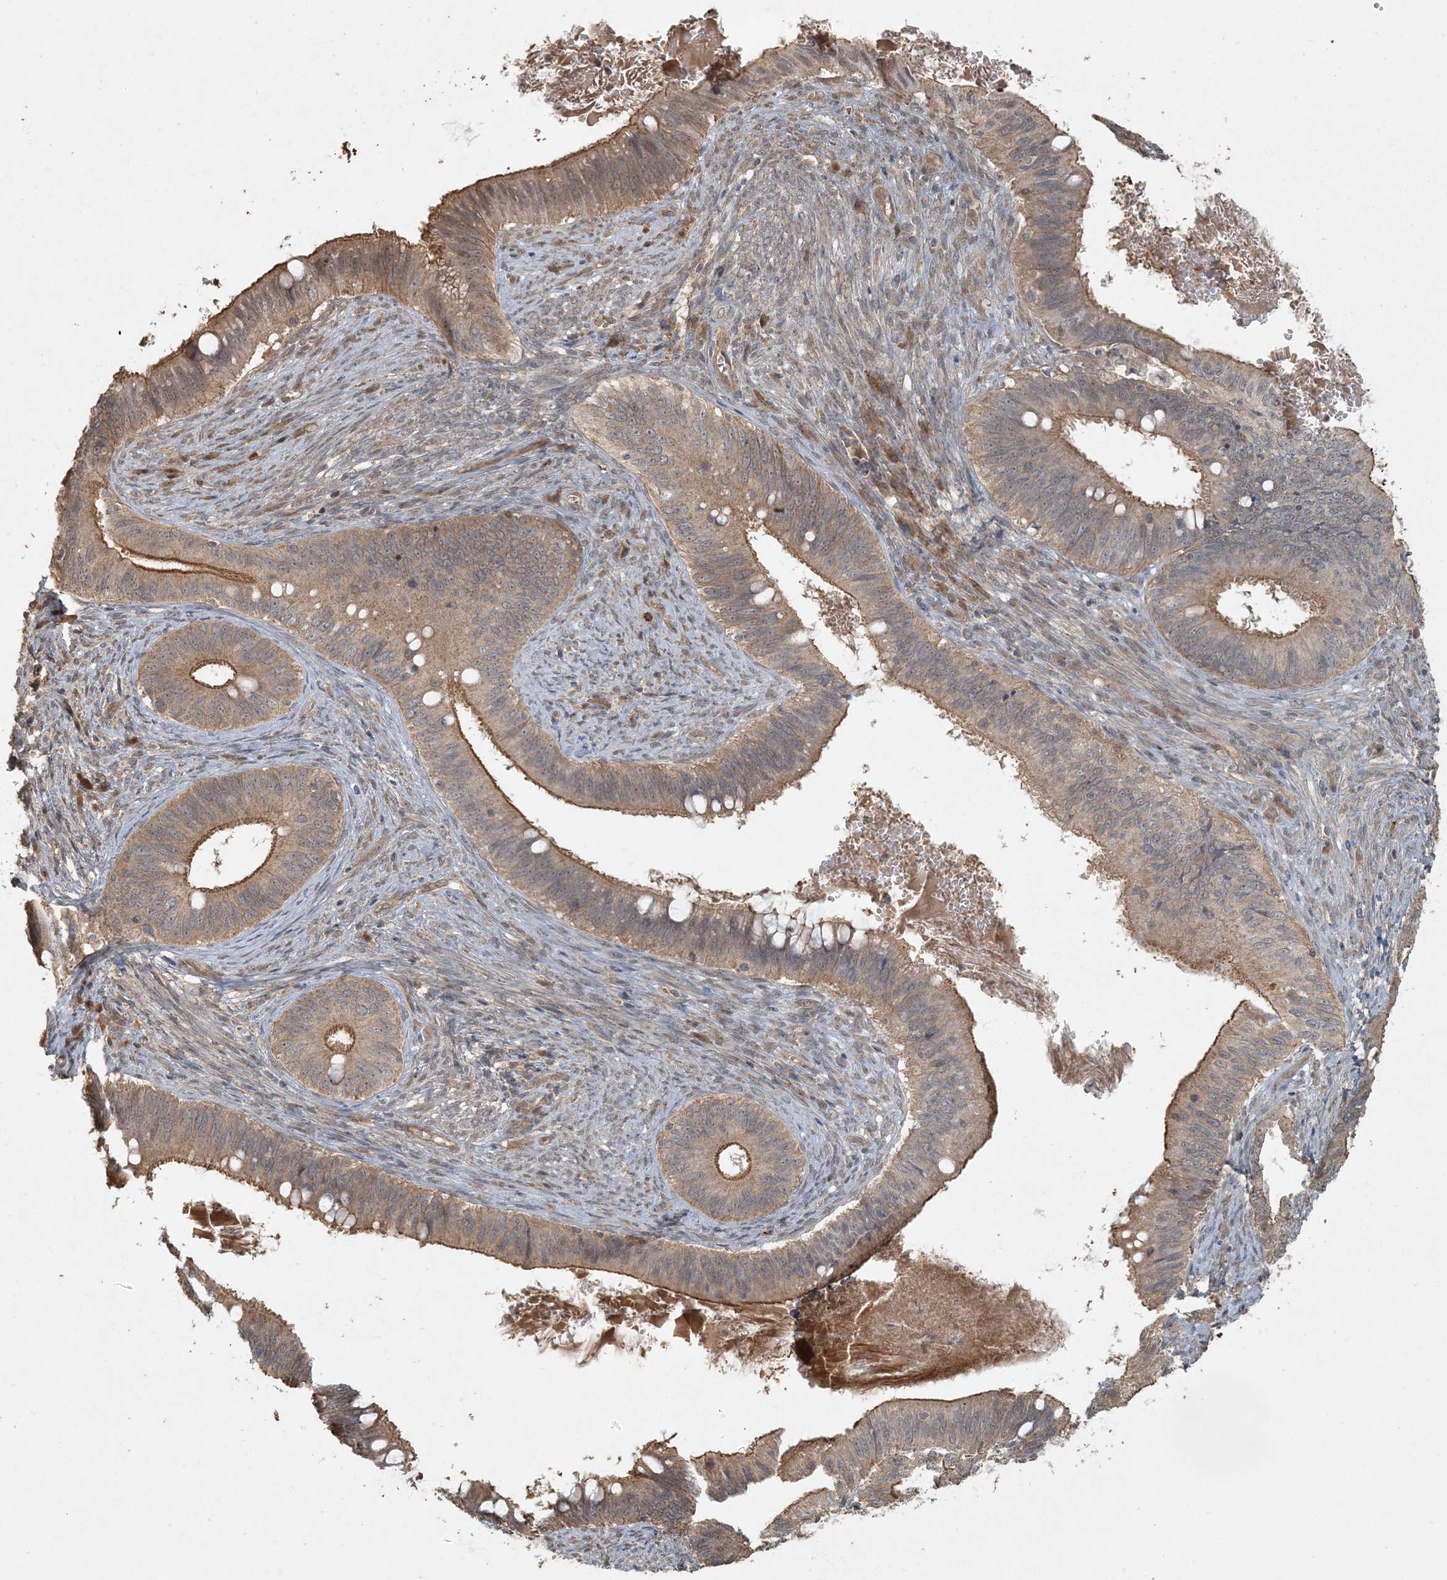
{"staining": {"intensity": "moderate", "quantity": ">75%", "location": "cytoplasmic/membranous"}, "tissue": "cervical cancer", "cell_type": "Tumor cells", "image_type": "cancer", "snomed": [{"axis": "morphology", "description": "Adenocarcinoma, NOS"}, {"axis": "topography", "description": "Cervix"}], "caption": "Cervical adenocarcinoma was stained to show a protein in brown. There is medium levels of moderate cytoplasmic/membranous staining in approximately >75% of tumor cells.", "gene": "AK9", "patient": {"sex": "female", "age": 42}}